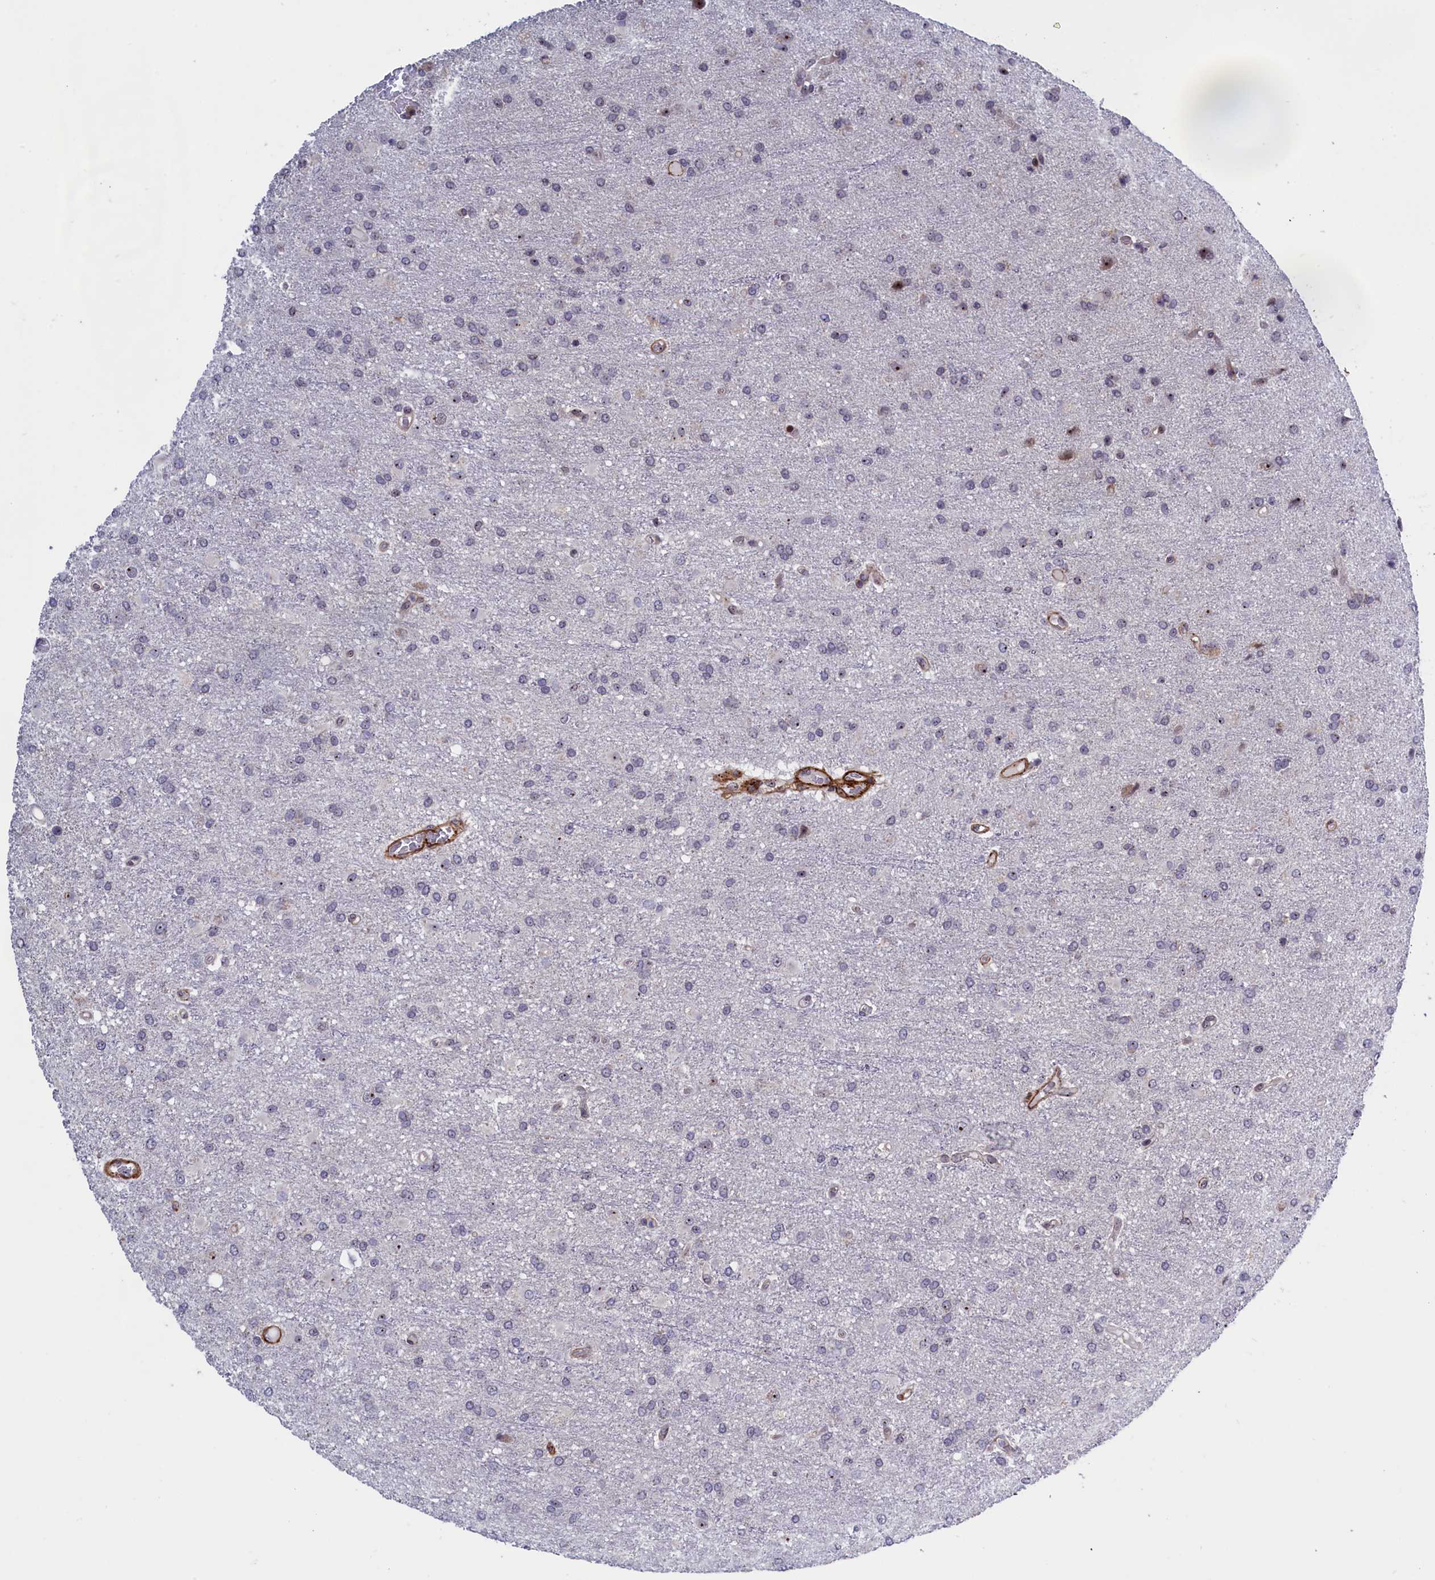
{"staining": {"intensity": "negative", "quantity": "none", "location": "none"}, "tissue": "glioma", "cell_type": "Tumor cells", "image_type": "cancer", "snomed": [{"axis": "morphology", "description": "Glioma, malignant, High grade"}, {"axis": "topography", "description": "Brain"}], "caption": "Tumor cells are negative for protein expression in human glioma. (DAB immunohistochemistry, high magnification).", "gene": "PPAN", "patient": {"sex": "female", "age": 74}}